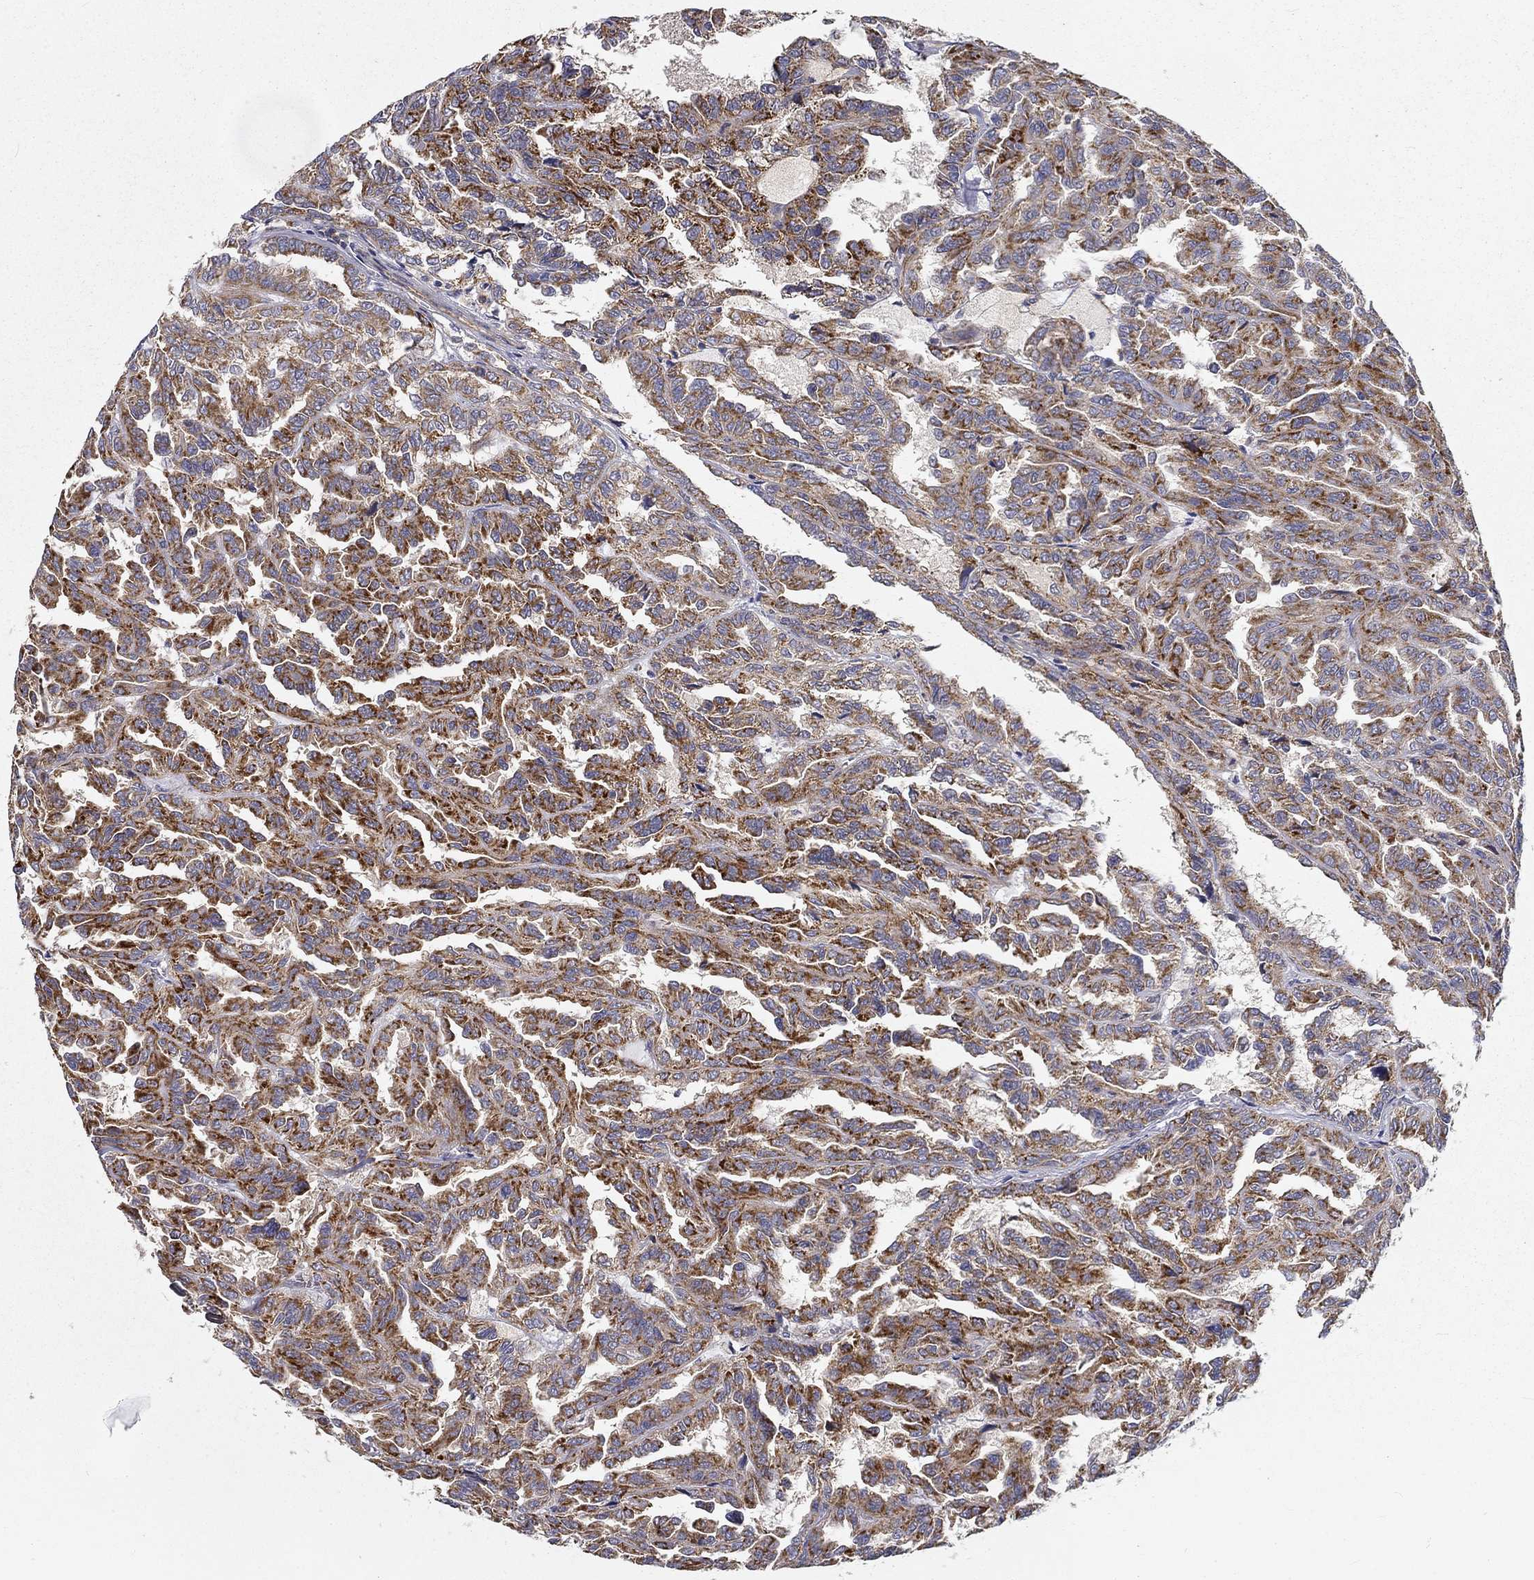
{"staining": {"intensity": "strong", "quantity": ">75%", "location": "cytoplasmic/membranous"}, "tissue": "renal cancer", "cell_type": "Tumor cells", "image_type": "cancer", "snomed": [{"axis": "morphology", "description": "Adenocarcinoma, NOS"}, {"axis": "topography", "description": "Kidney"}], "caption": "IHC of renal cancer demonstrates high levels of strong cytoplasmic/membranous expression in approximately >75% of tumor cells.", "gene": "ALDH4A1", "patient": {"sex": "male", "age": 79}}